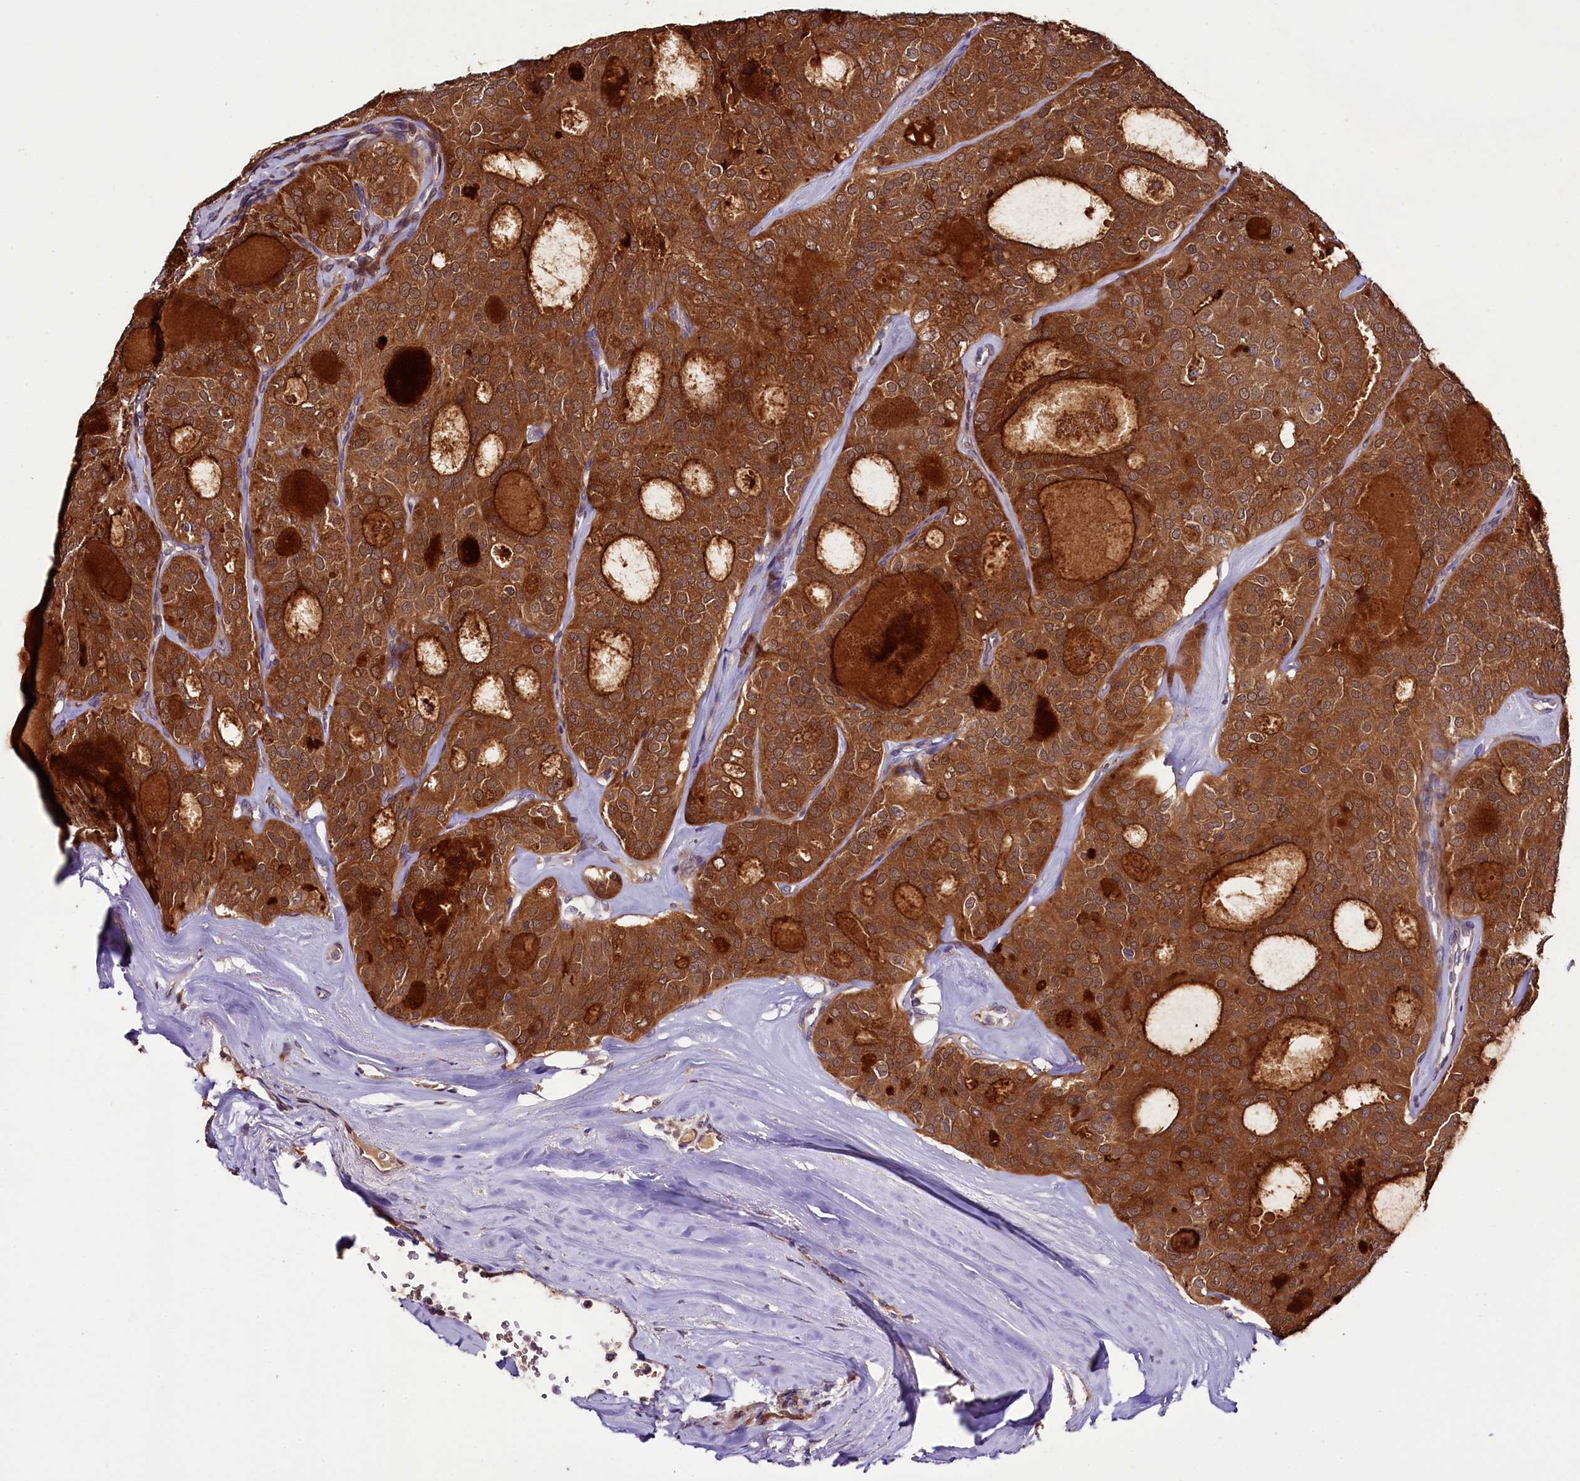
{"staining": {"intensity": "strong", "quantity": ">75%", "location": "cytoplasmic/membranous"}, "tissue": "thyroid cancer", "cell_type": "Tumor cells", "image_type": "cancer", "snomed": [{"axis": "morphology", "description": "Follicular adenoma carcinoma, NOS"}, {"axis": "topography", "description": "Thyroid gland"}], "caption": "Tumor cells display strong cytoplasmic/membranous staining in about >75% of cells in thyroid cancer.", "gene": "RPUSD2", "patient": {"sex": "male", "age": 75}}